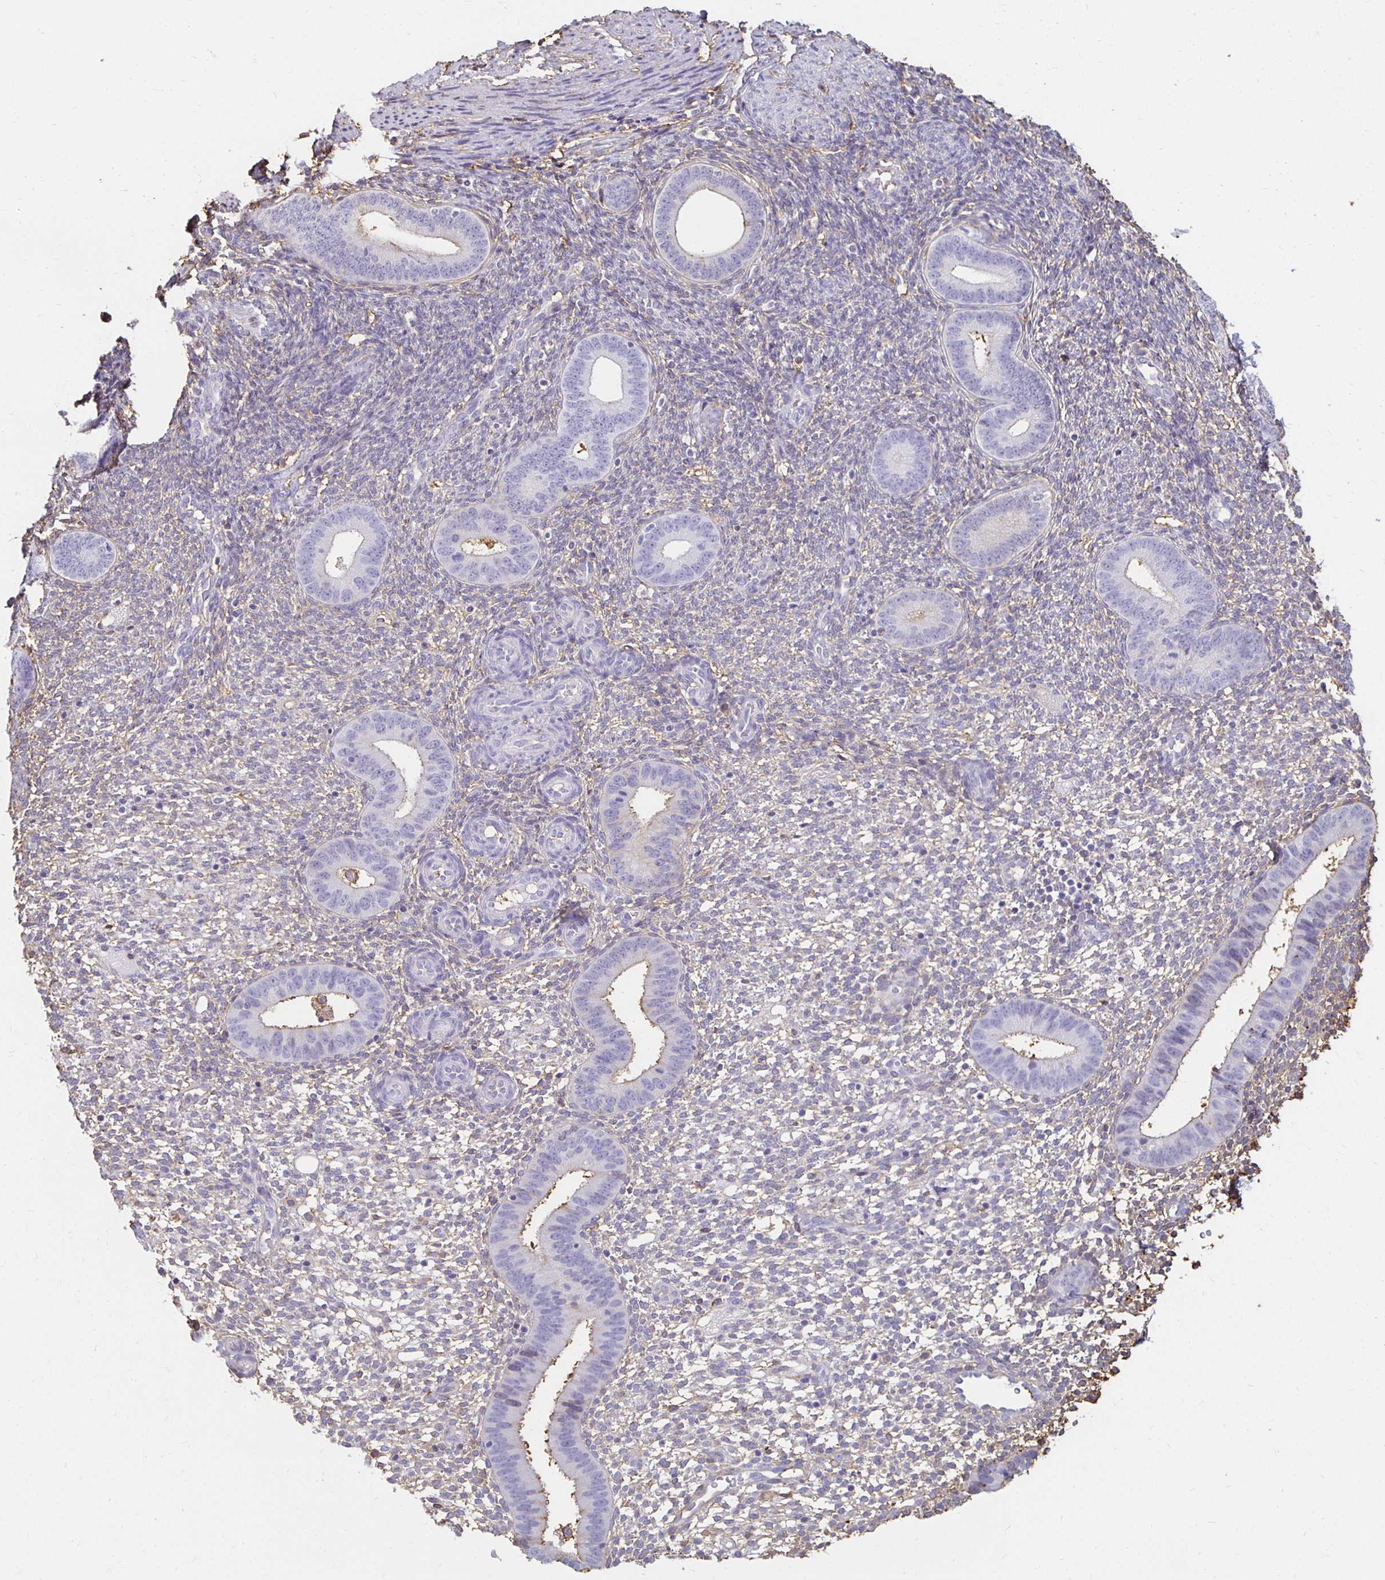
{"staining": {"intensity": "negative", "quantity": "none", "location": "none"}, "tissue": "endometrium", "cell_type": "Cells in endometrial stroma", "image_type": "normal", "snomed": [{"axis": "morphology", "description": "Normal tissue, NOS"}, {"axis": "topography", "description": "Endometrium"}], "caption": "Cells in endometrial stroma show no significant protein expression in normal endometrium. Nuclei are stained in blue.", "gene": "TAS1R3", "patient": {"sex": "female", "age": 40}}